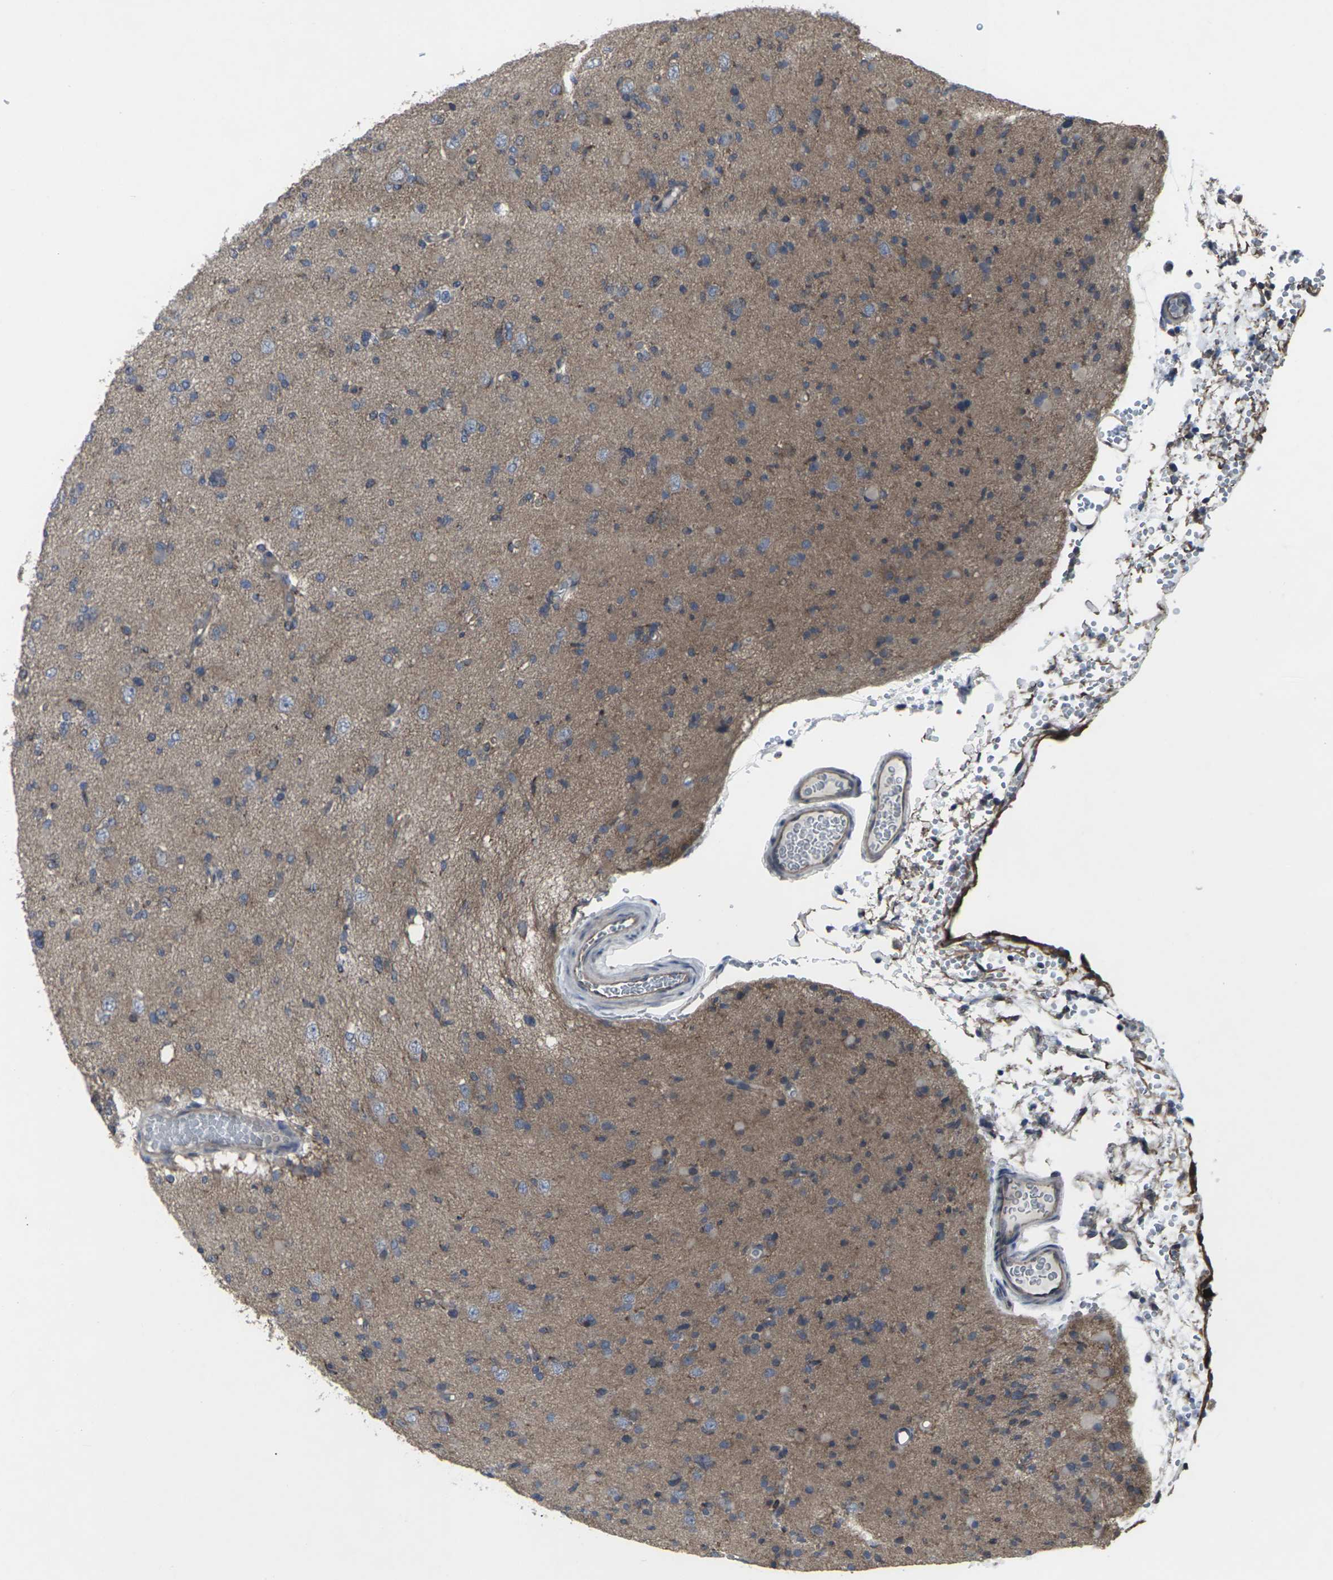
{"staining": {"intensity": "moderate", "quantity": ">75%", "location": "cytoplasmic/membranous"}, "tissue": "glioma", "cell_type": "Tumor cells", "image_type": "cancer", "snomed": [{"axis": "morphology", "description": "Glioma, malignant, Low grade"}, {"axis": "topography", "description": "Brain"}], "caption": "Tumor cells reveal moderate cytoplasmic/membranous positivity in approximately >75% of cells in low-grade glioma (malignant).", "gene": "MAPKAPK2", "patient": {"sex": "female", "age": 22}}